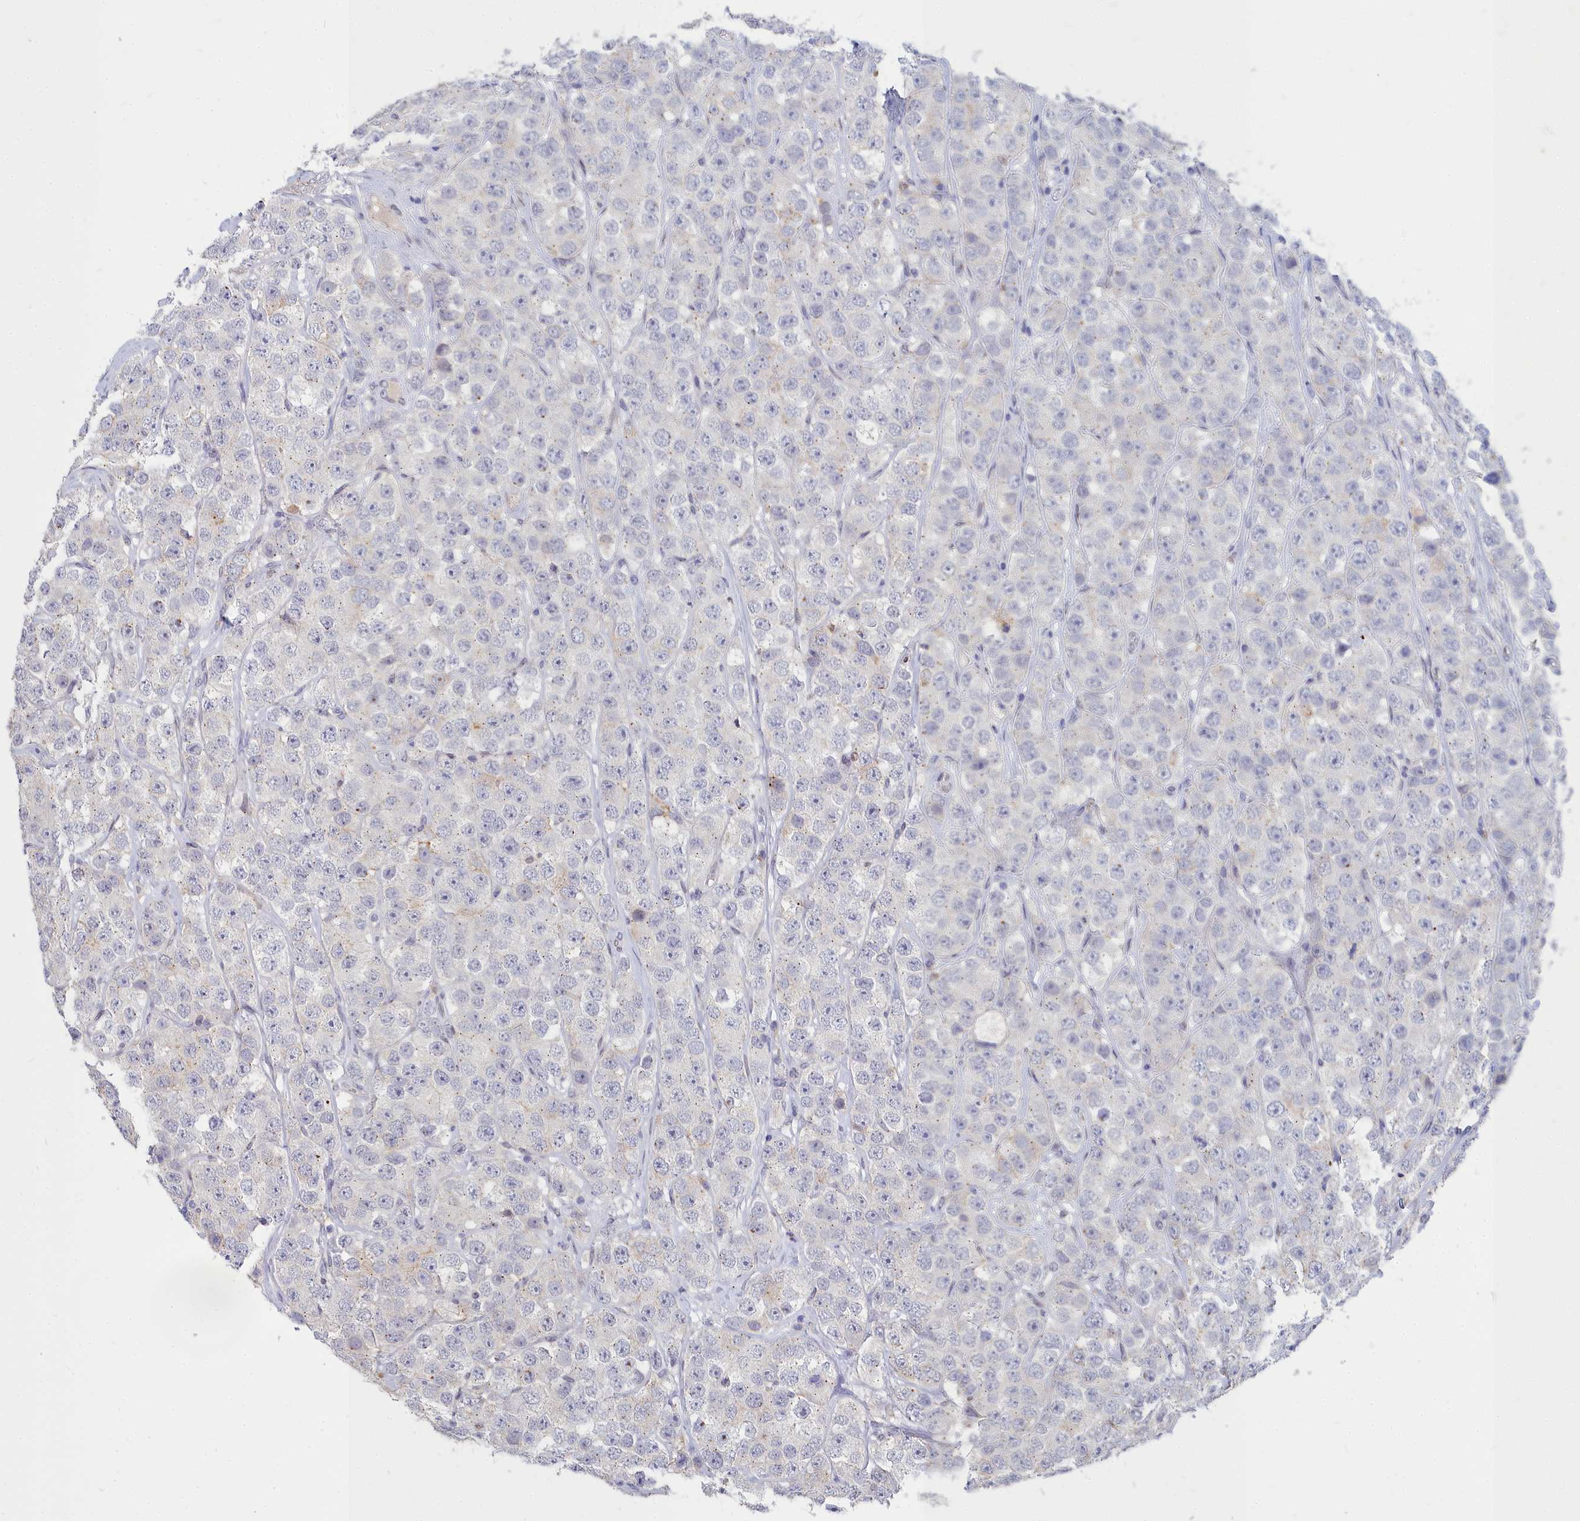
{"staining": {"intensity": "negative", "quantity": "none", "location": "none"}, "tissue": "testis cancer", "cell_type": "Tumor cells", "image_type": "cancer", "snomed": [{"axis": "morphology", "description": "Seminoma, NOS"}, {"axis": "topography", "description": "Testis"}], "caption": "DAB immunohistochemical staining of human seminoma (testis) reveals no significant staining in tumor cells.", "gene": "NOXA1", "patient": {"sex": "male", "age": 28}}